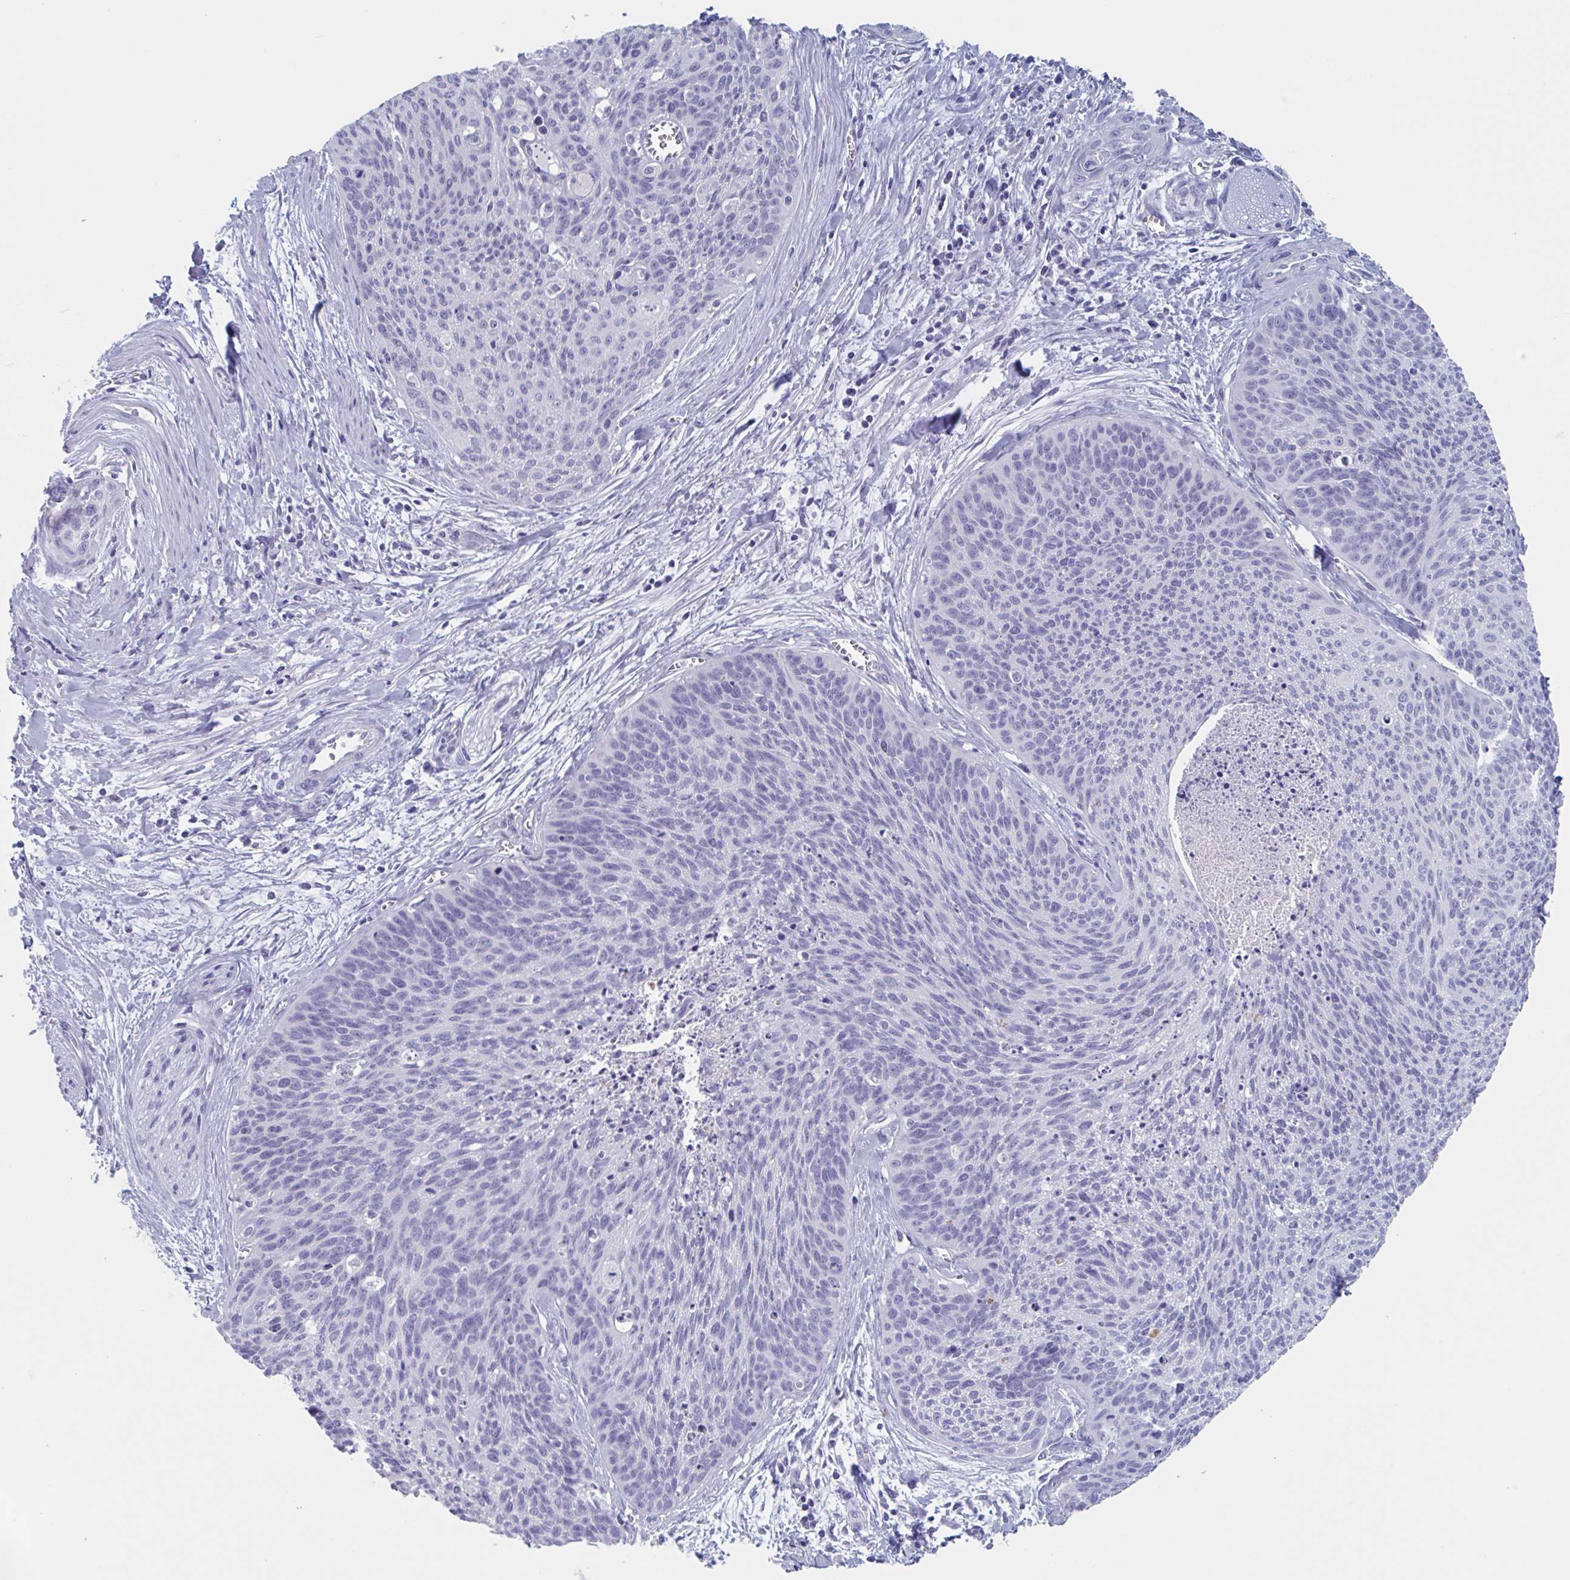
{"staining": {"intensity": "negative", "quantity": "none", "location": "none"}, "tissue": "cervical cancer", "cell_type": "Tumor cells", "image_type": "cancer", "snomed": [{"axis": "morphology", "description": "Squamous cell carcinoma, NOS"}, {"axis": "topography", "description": "Cervix"}], "caption": "DAB (3,3'-diaminobenzidine) immunohistochemical staining of human cervical cancer (squamous cell carcinoma) shows no significant positivity in tumor cells.", "gene": "NDUFC2", "patient": {"sex": "female", "age": 55}}